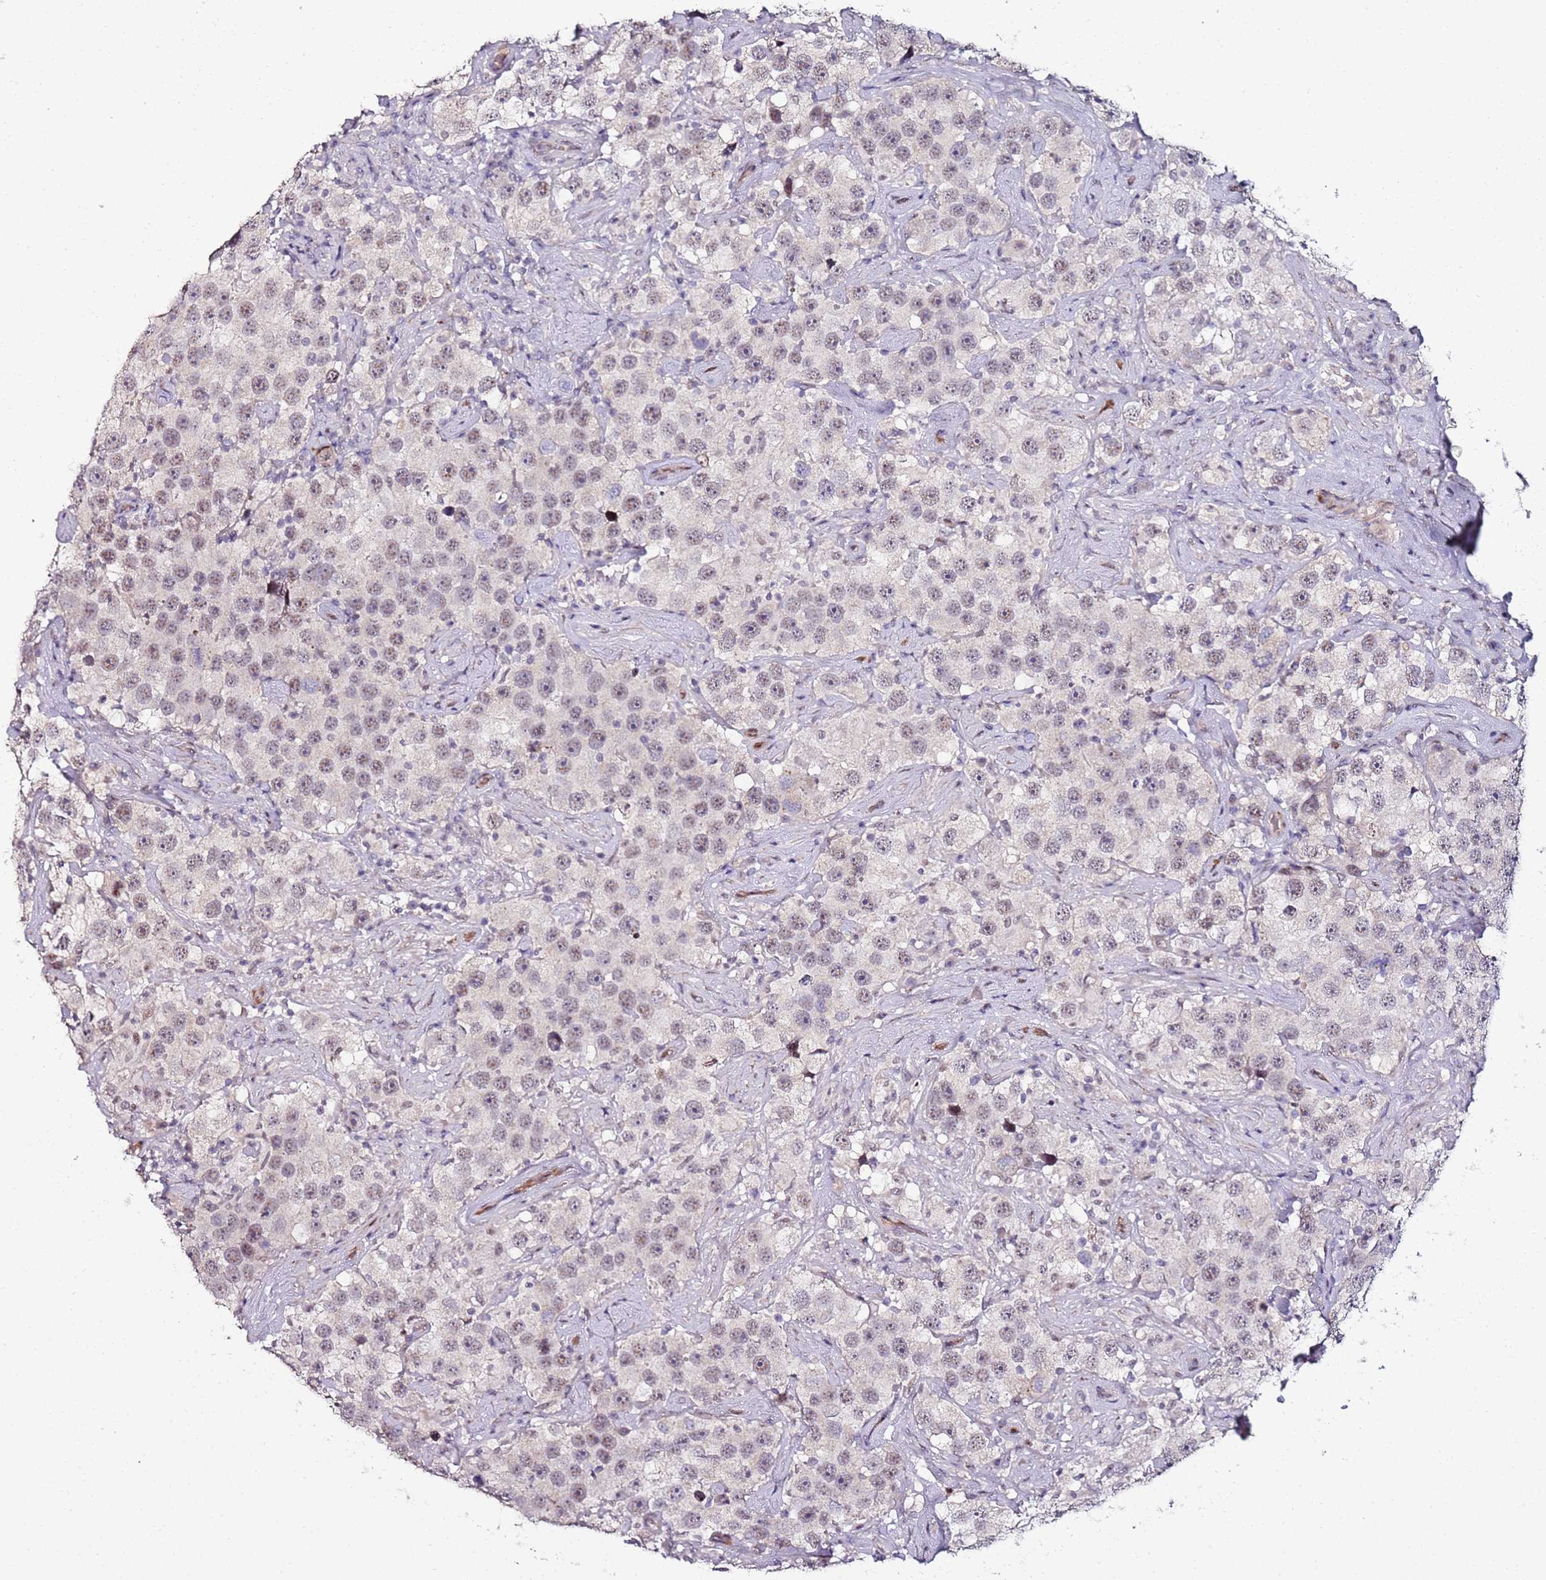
{"staining": {"intensity": "weak", "quantity": "<25%", "location": "nuclear"}, "tissue": "testis cancer", "cell_type": "Tumor cells", "image_type": "cancer", "snomed": [{"axis": "morphology", "description": "Seminoma, NOS"}, {"axis": "topography", "description": "Testis"}], "caption": "Immunohistochemical staining of human testis cancer displays no significant positivity in tumor cells. (DAB (3,3'-diaminobenzidine) immunohistochemistry (IHC) visualized using brightfield microscopy, high magnification).", "gene": "DUSP28", "patient": {"sex": "male", "age": 49}}